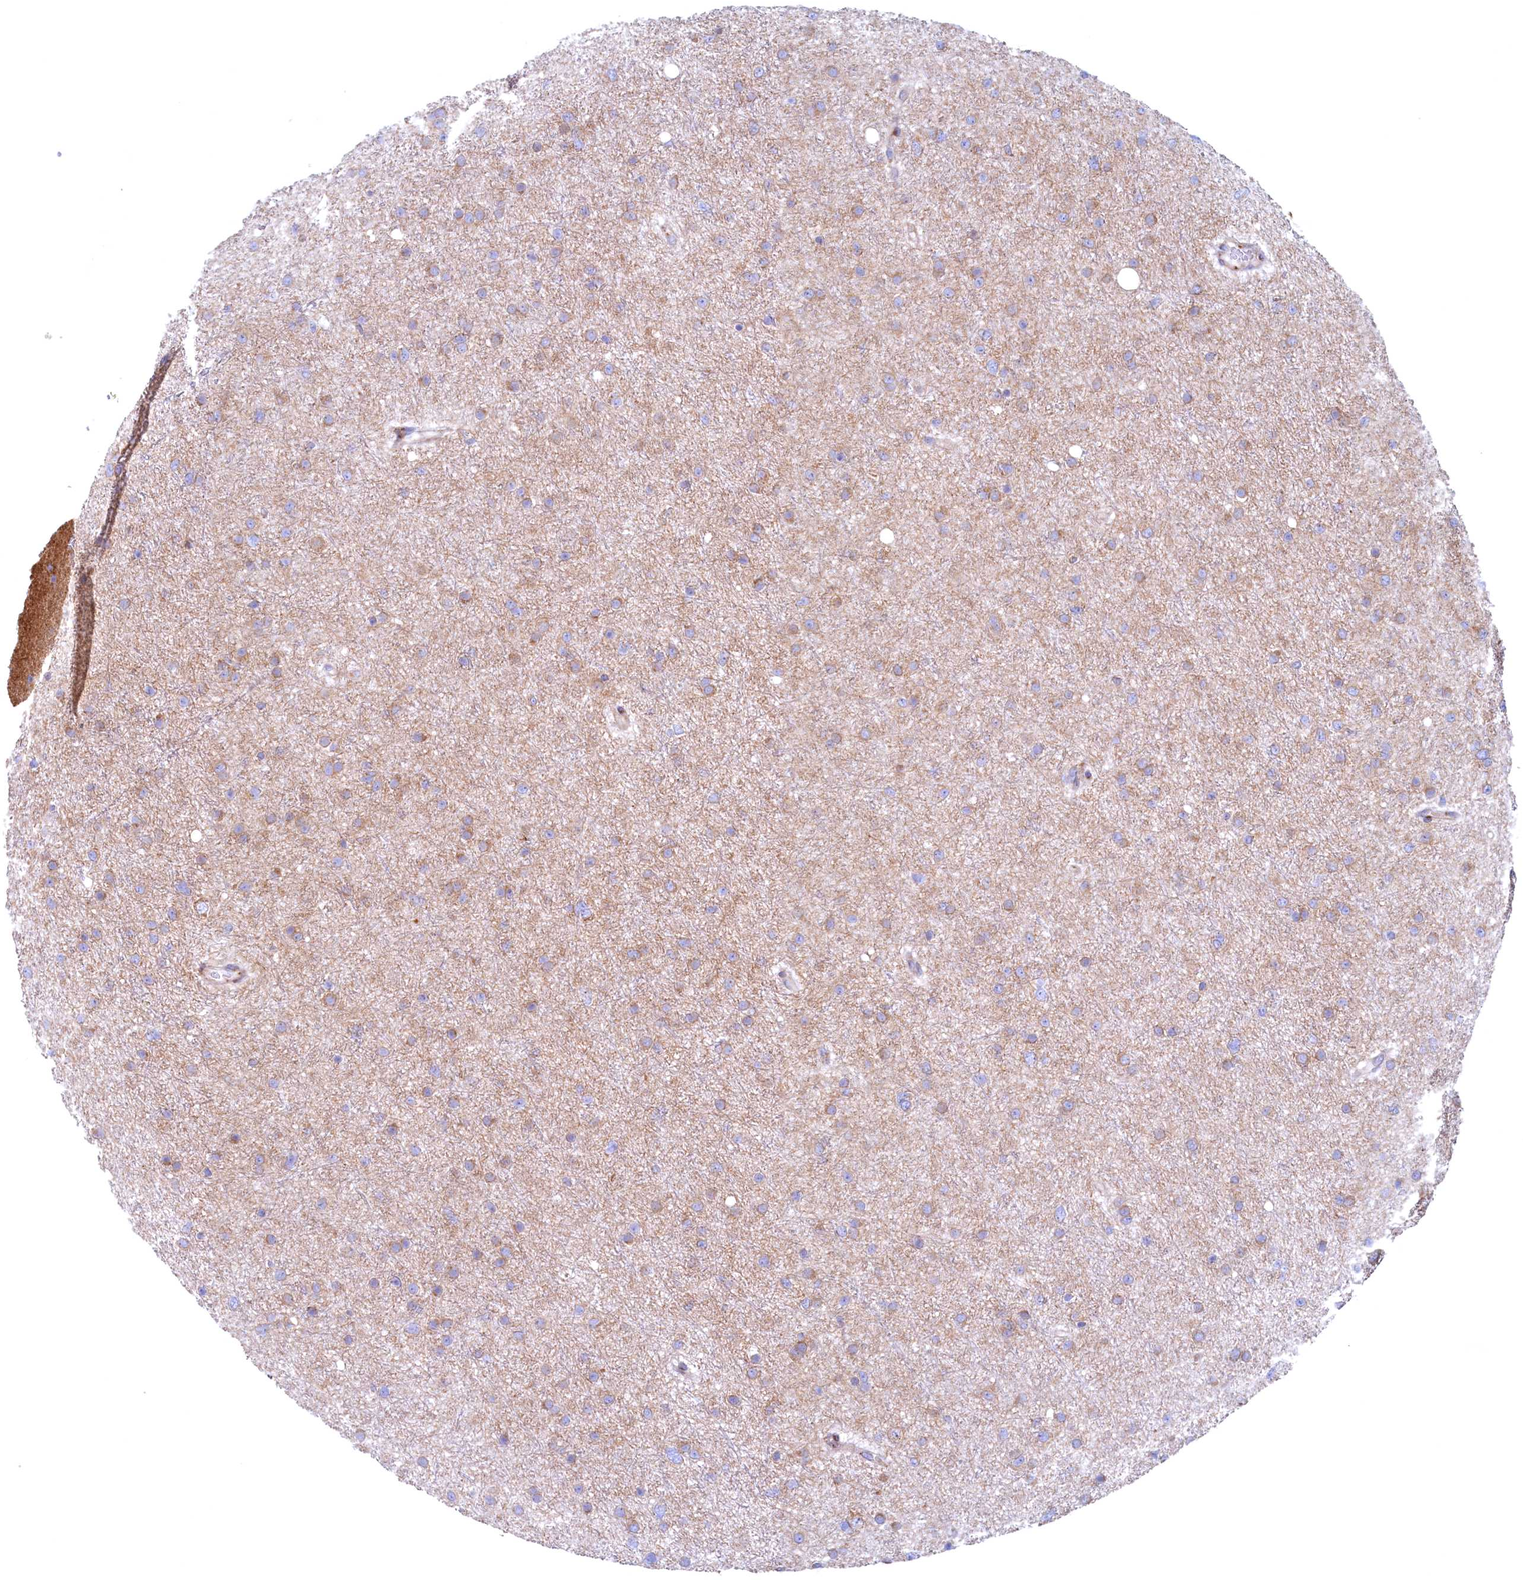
{"staining": {"intensity": "weak", "quantity": "<25%", "location": "cytoplasmic/membranous"}, "tissue": "glioma", "cell_type": "Tumor cells", "image_type": "cancer", "snomed": [{"axis": "morphology", "description": "Glioma, malignant, Low grade"}, {"axis": "topography", "description": "Cerebral cortex"}], "caption": "Tumor cells show no significant protein staining in glioma.", "gene": "MTFMT", "patient": {"sex": "female", "age": 39}}